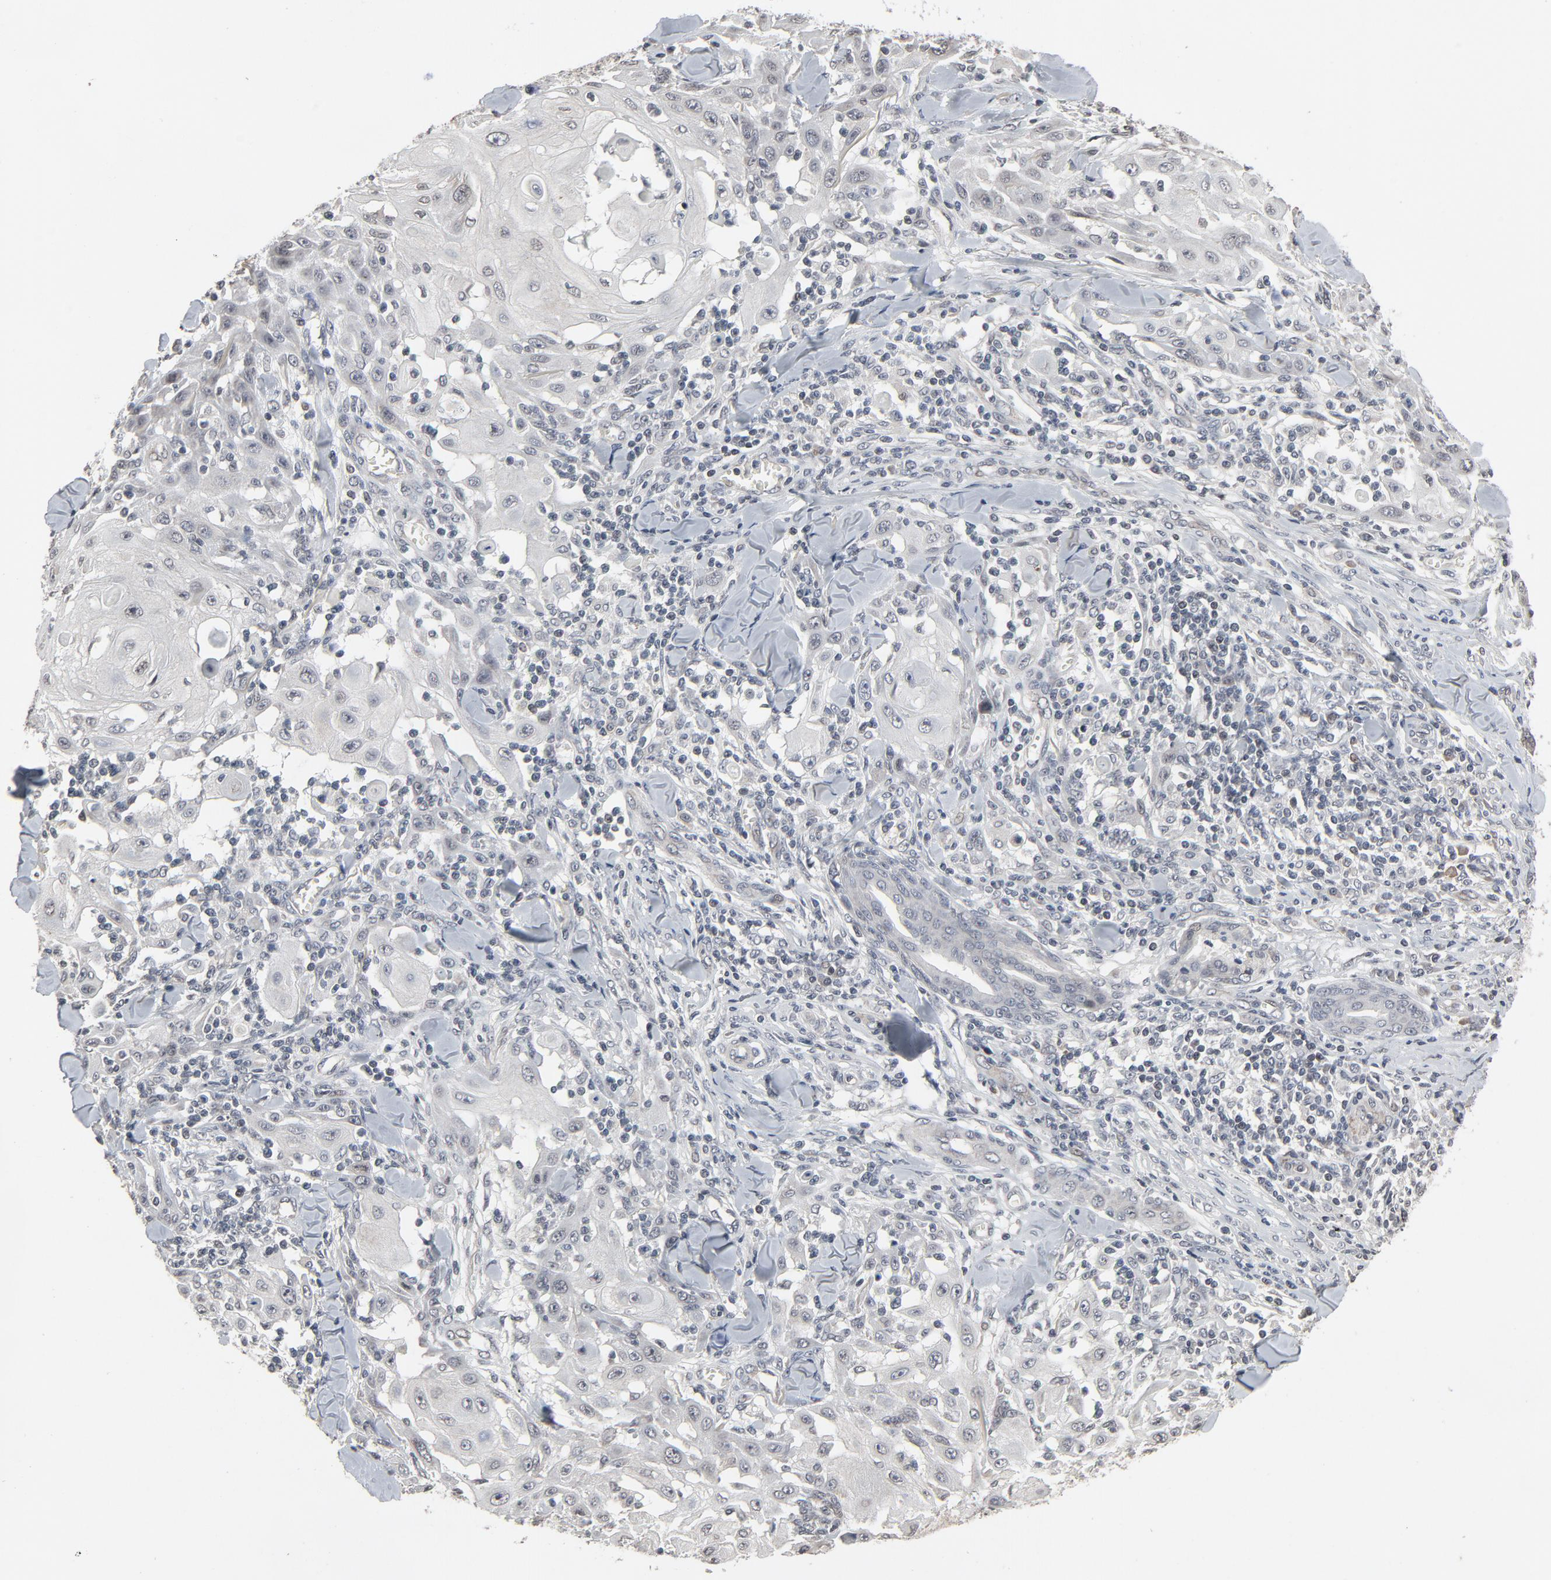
{"staining": {"intensity": "negative", "quantity": "none", "location": "none"}, "tissue": "skin cancer", "cell_type": "Tumor cells", "image_type": "cancer", "snomed": [{"axis": "morphology", "description": "Squamous cell carcinoma, NOS"}, {"axis": "topography", "description": "Skin"}], "caption": "Immunohistochemical staining of human skin squamous cell carcinoma exhibits no significant positivity in tumor cells. Brightfield microscopy of IHC stained with DAB (brown) and hematoxylin (blue), captured at high magnification.", "gene": "POM121", "patient": {"sex": "male", "age": 24}}